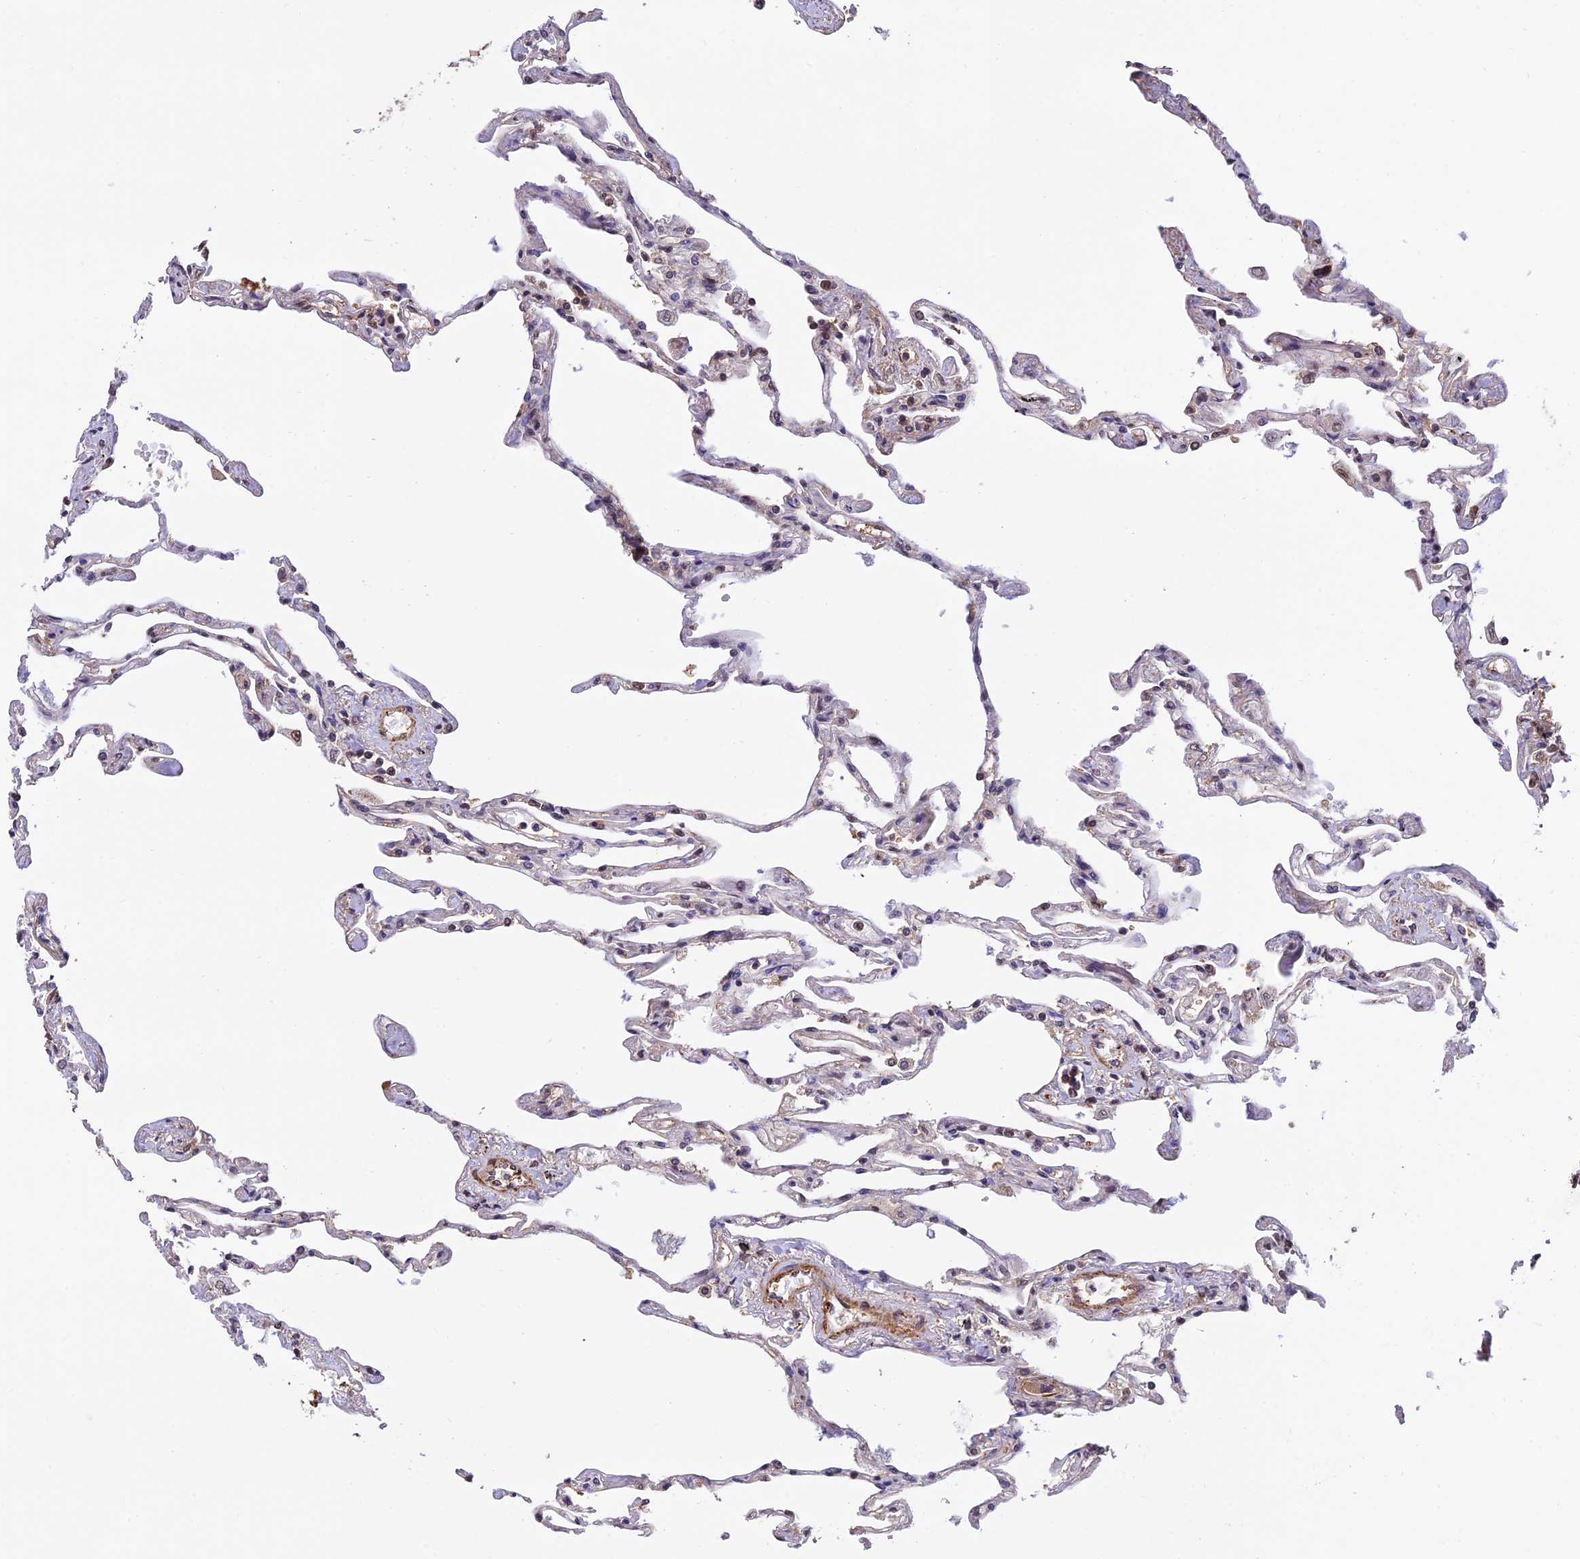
{"staining": {"intensity": "negative", "quantity": "none", "location": "none"}, "tissue": "lung", "cell_type": "Alveolar cells", "image_type": "normal", "snomed": [{"axis": "morphology", "description": "Normal tissue, NOS"}, {"axis": "topography", "description": "Lung"}], "caption": "Photomicrograph shows no significant protein expression in alveolar cells of benign lung.", "gene": "PSMB3", "patient": {"sex": "female", "age": 67}}